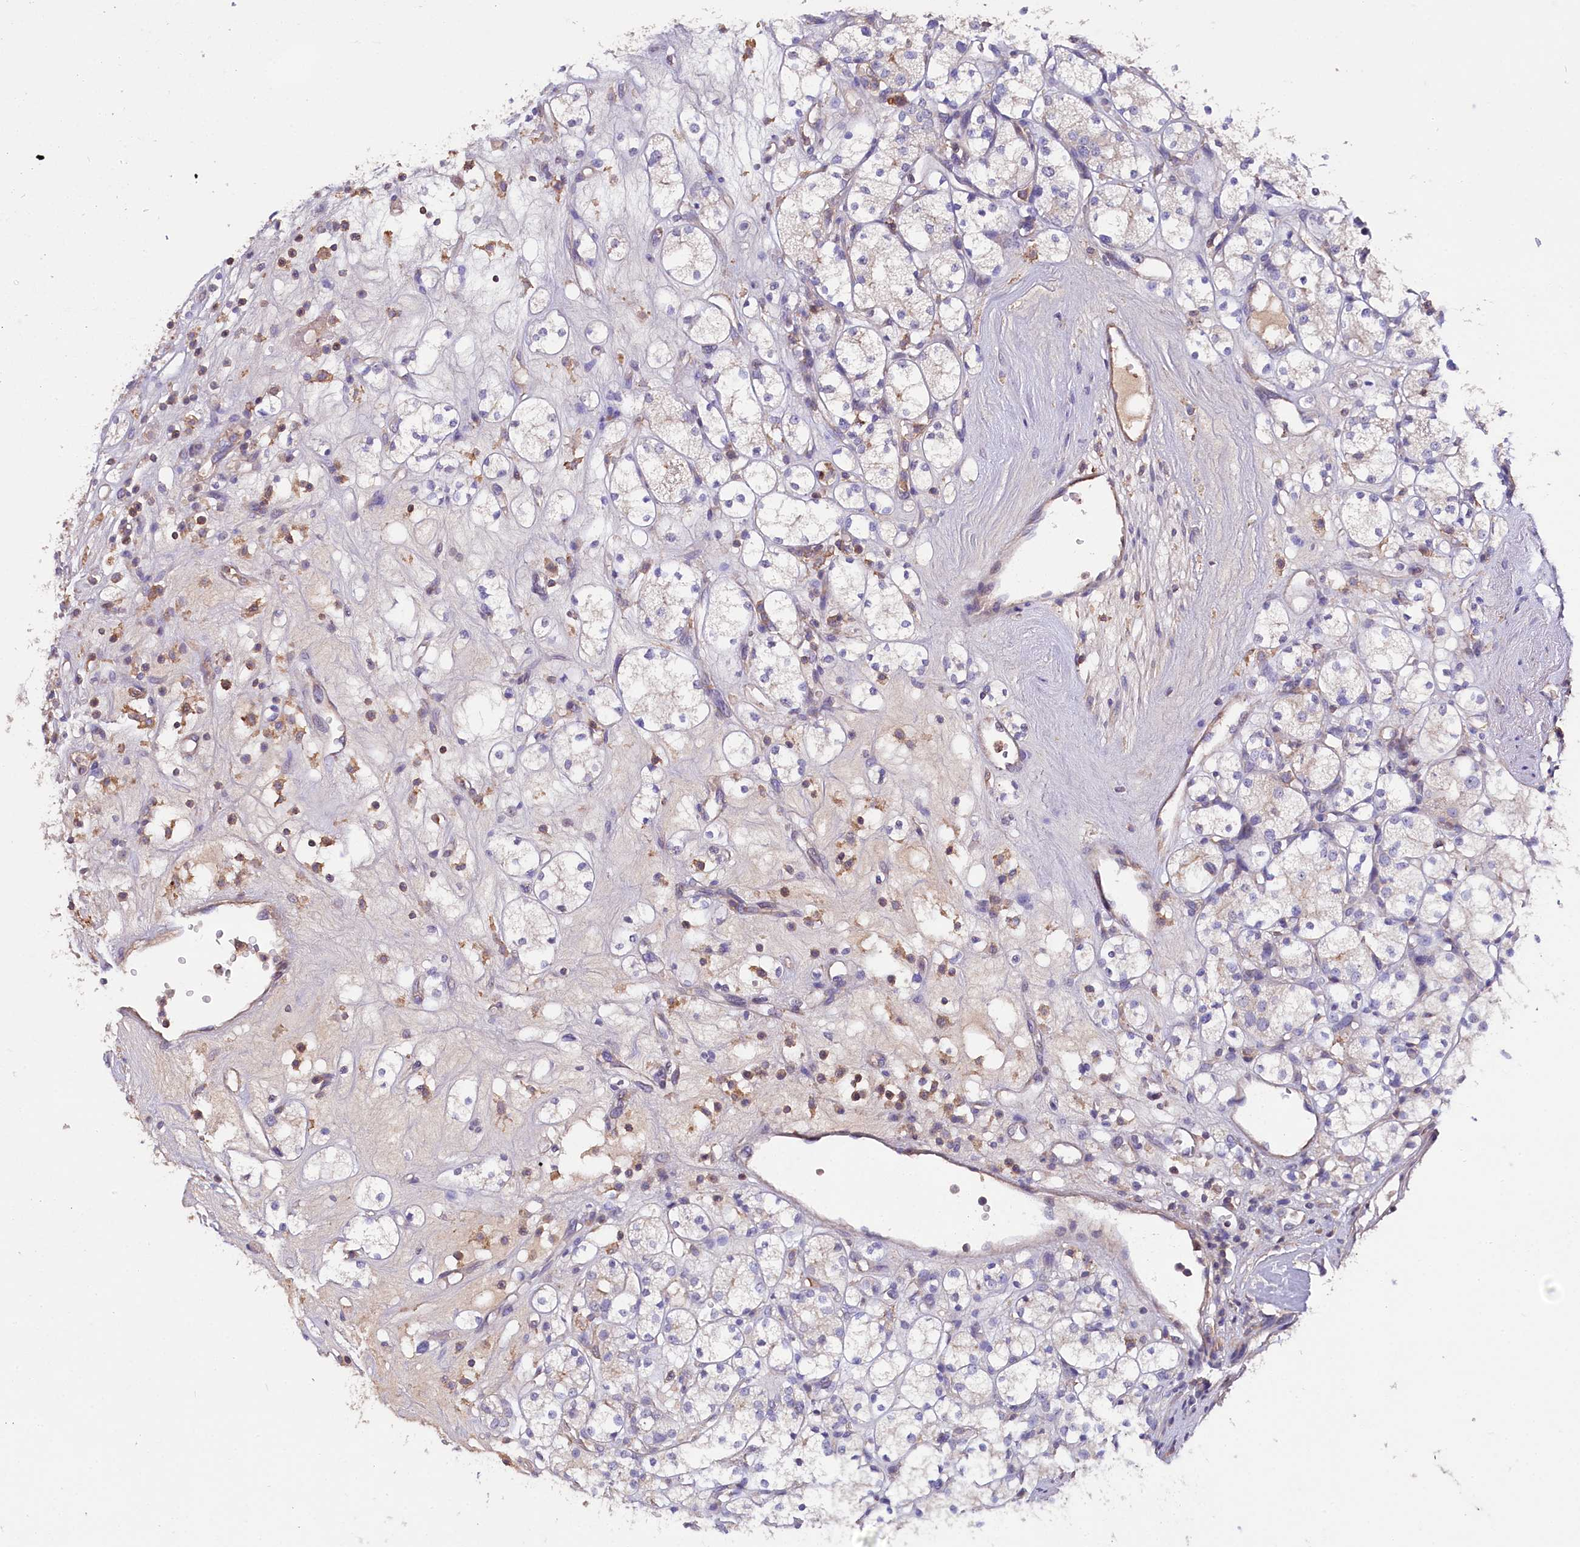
{"staining": {"intensity": "negative", "quantity": "none", "location": "none"}, "tissue": "renal cancer", "cell_type": "Tumor cells", "image_type": "cancer", "snomed": [{"axis": "morphology", "description": "Adenocarcinoma, NOS"}, {"axis": "topography", "description": "Kidney"}], "caption": "There is no significant positivity in tumor cells of renal cancer.", "gene": "RPUSD3", "patient": {"sex": "male", "age": 77}}